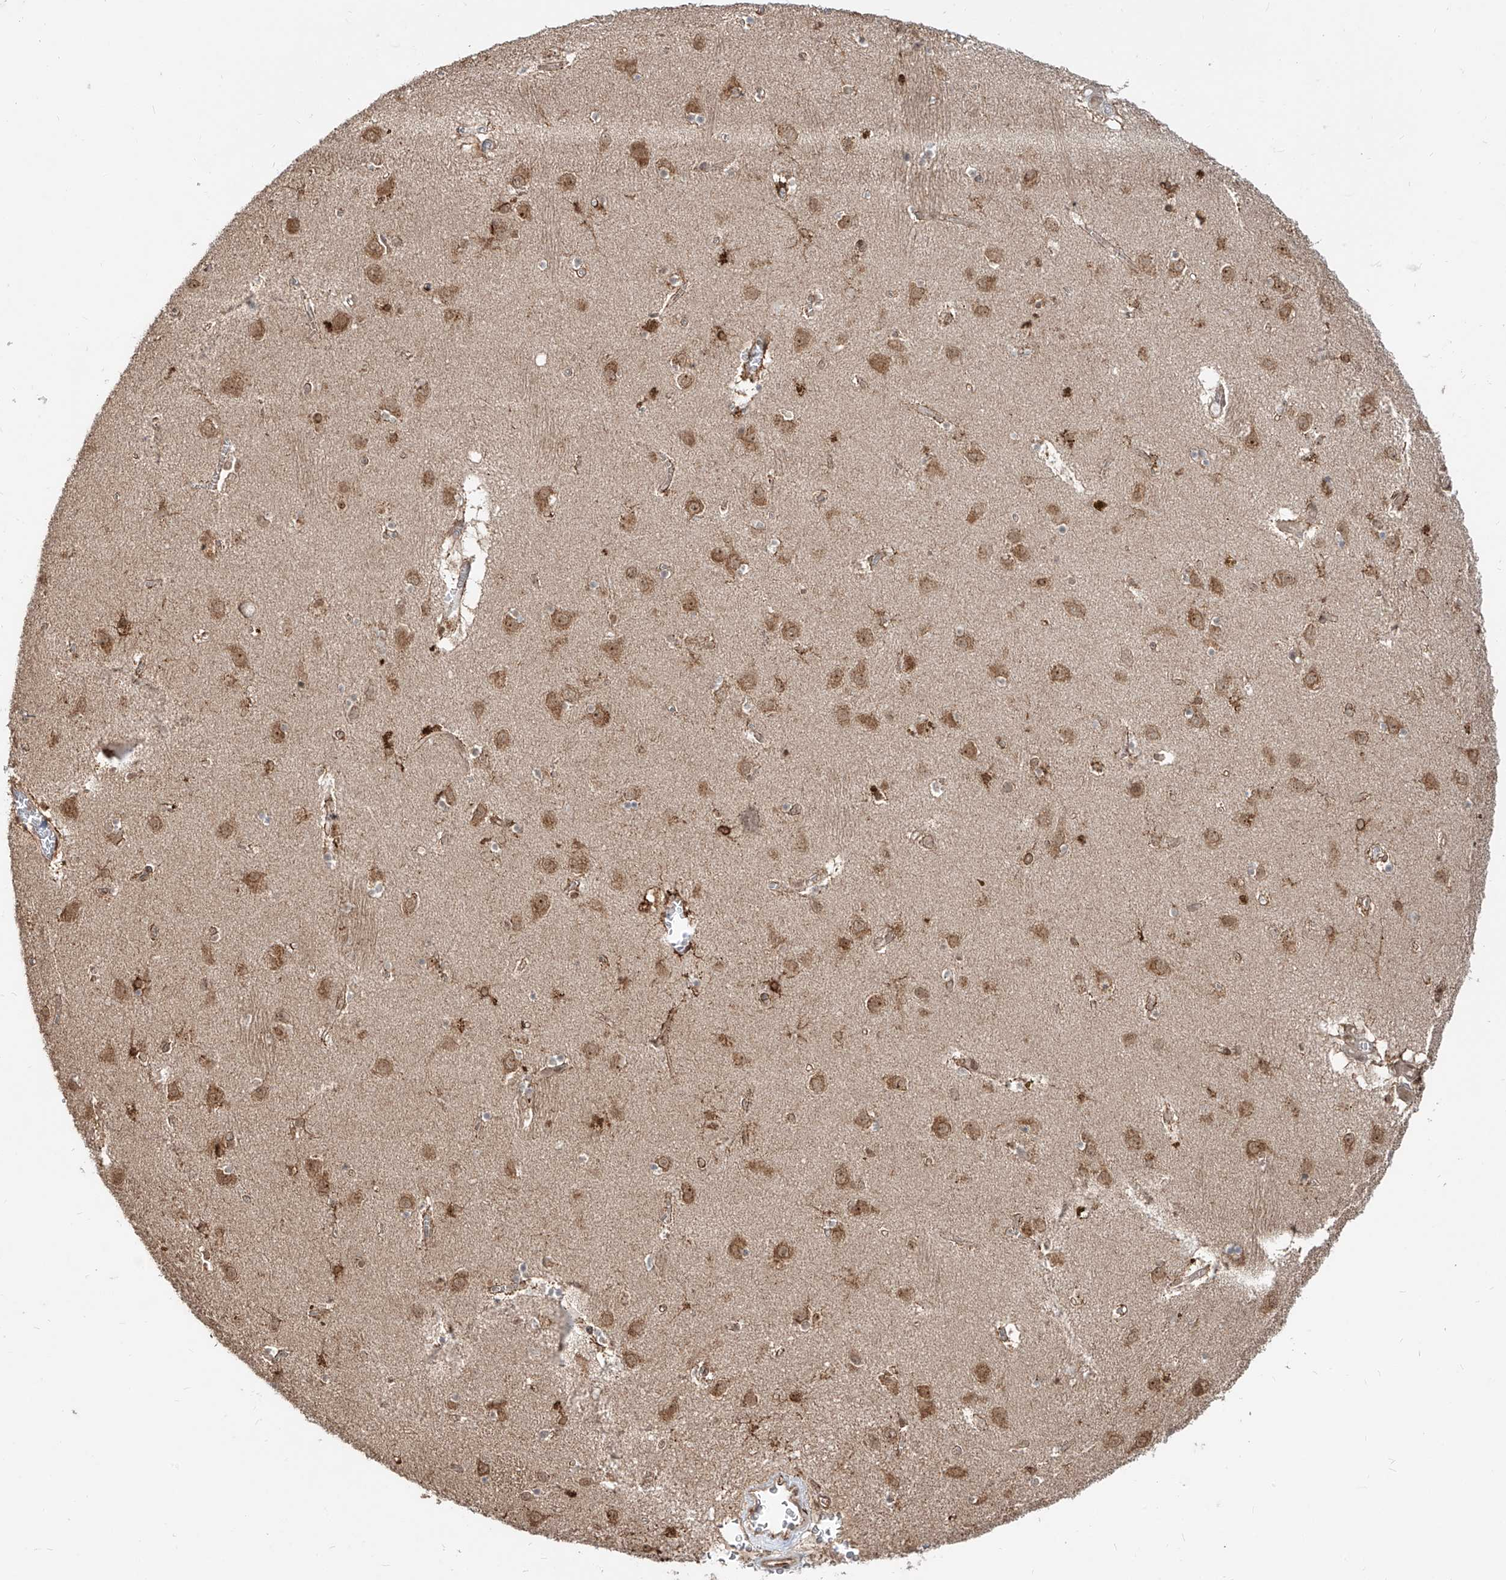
{"staining": {"intensity": "moderate", "quantity": "25%-75%", "location": "cytoplasmic/membranous,nuclear"}, "tissue": "caudate", "cell_type": "Glial cells", "image_type": "normal", "snomed": [{"axis": "morphology", "description": "Normal tissue, NOS"}, {"axis": "topography", "description": "Lateral ventricle wall"}], "caption": "Caudate stained with immunohistochemistry (IHC) exhibits moderate cytoplasmic/membranous,nuclear staining in about 25%-75% of glial cells. (DAB (3,3'-diaminobenzidine) = brown stain, brightfield microscopy at high magnification).", "gene": "ZNF710", "patient": {"sex": "male", "age": 70}}